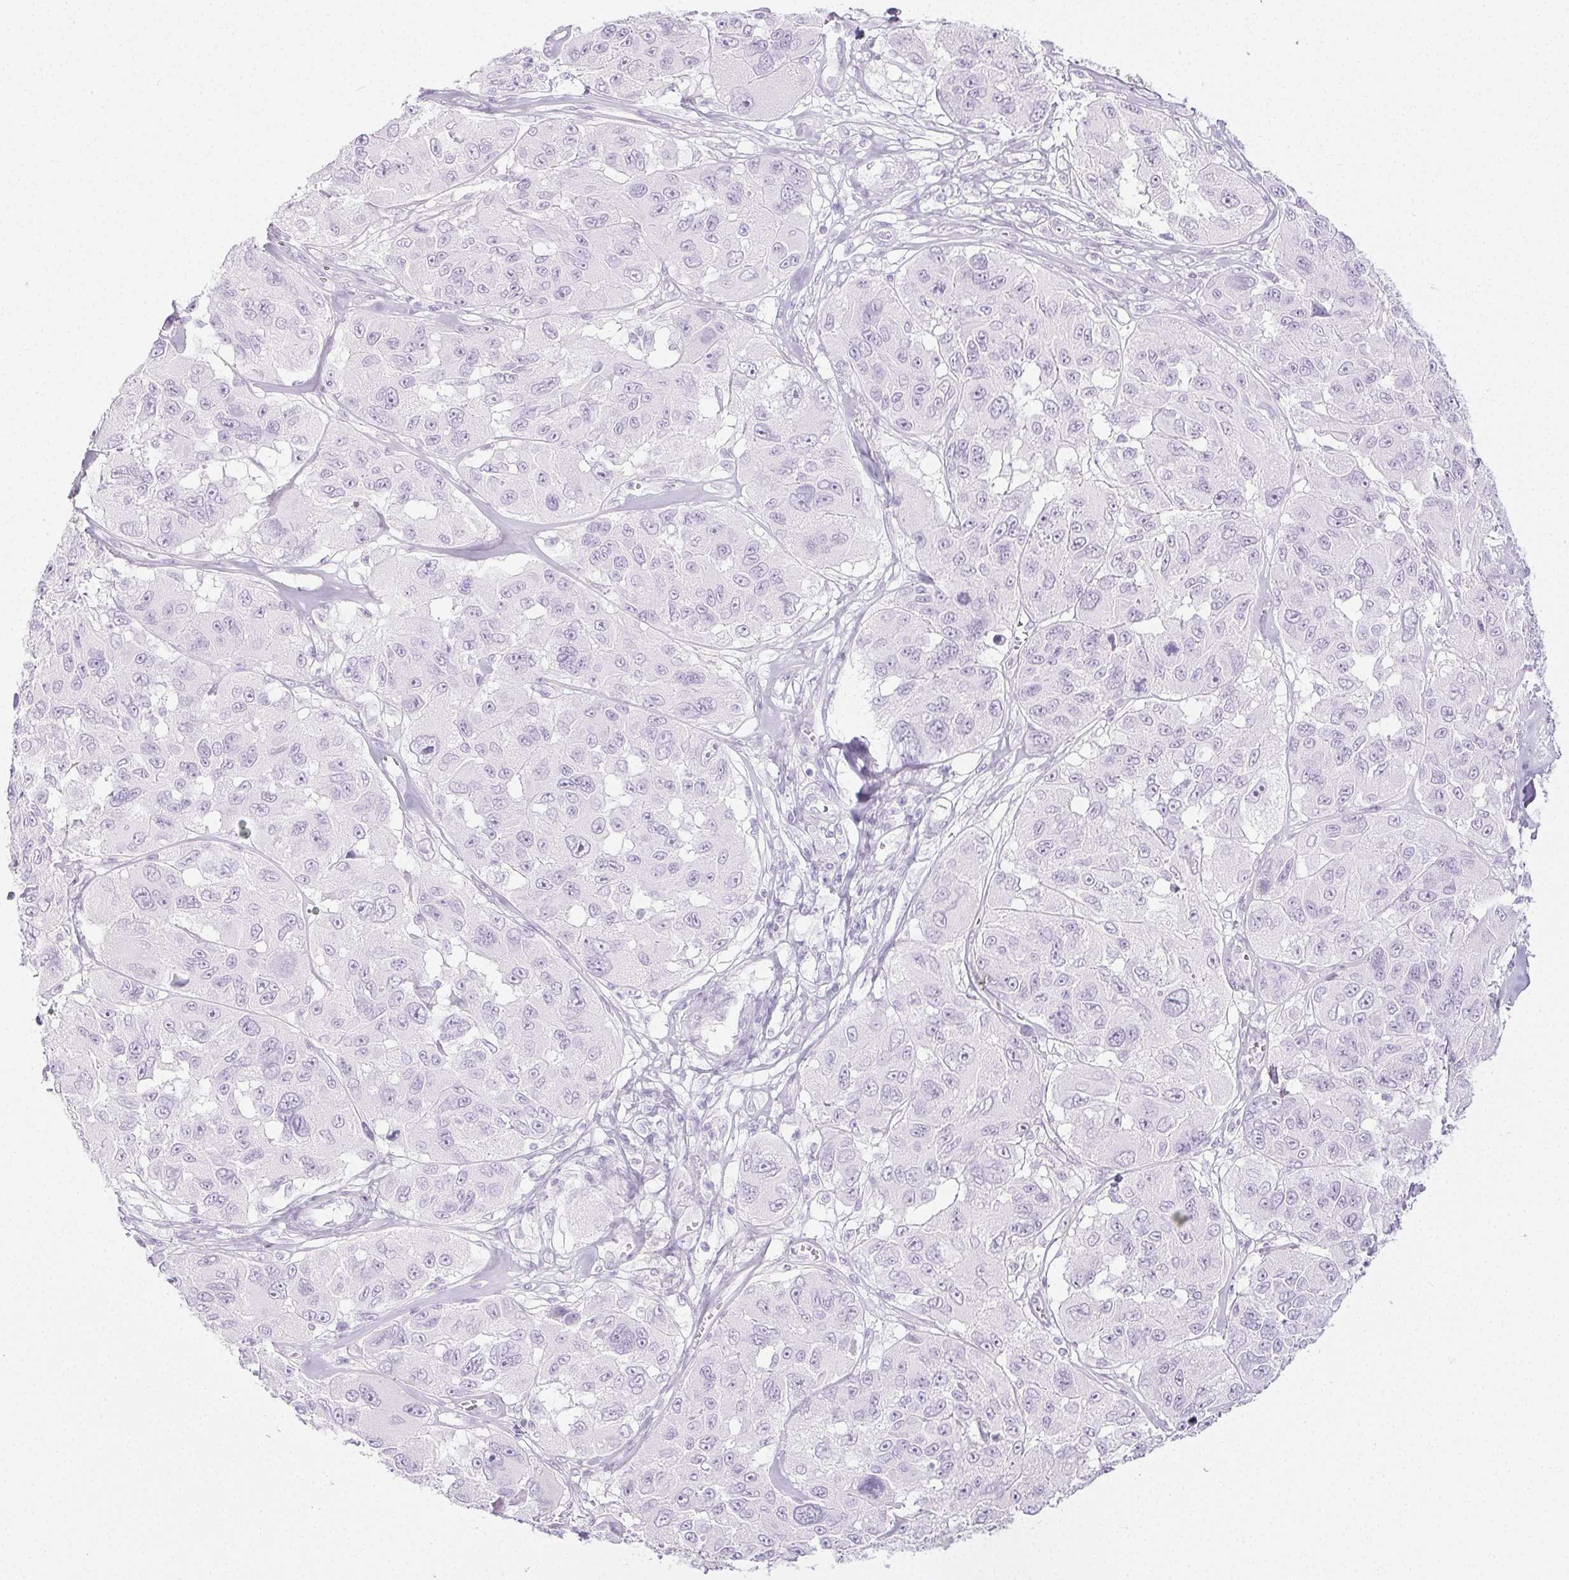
{"staining": {"intensity": "negative", "quantity": "none", "location": "none"}, "tissue": "melanoma", "cell_type": "Tumor cells", "image_type": "cancer", "snomed": [{"axis": "morphology", "description": "Malignant melanoma, NOS"}, {"axis": "topography", "description": "Skin"}], "caption": "Malignant melanoma stained for a protein using immunohistochemistry (IHC) exhibits no positivity tumor cells.", "gene": "PI3", "patient": {"sex": "female", "age": 66}}